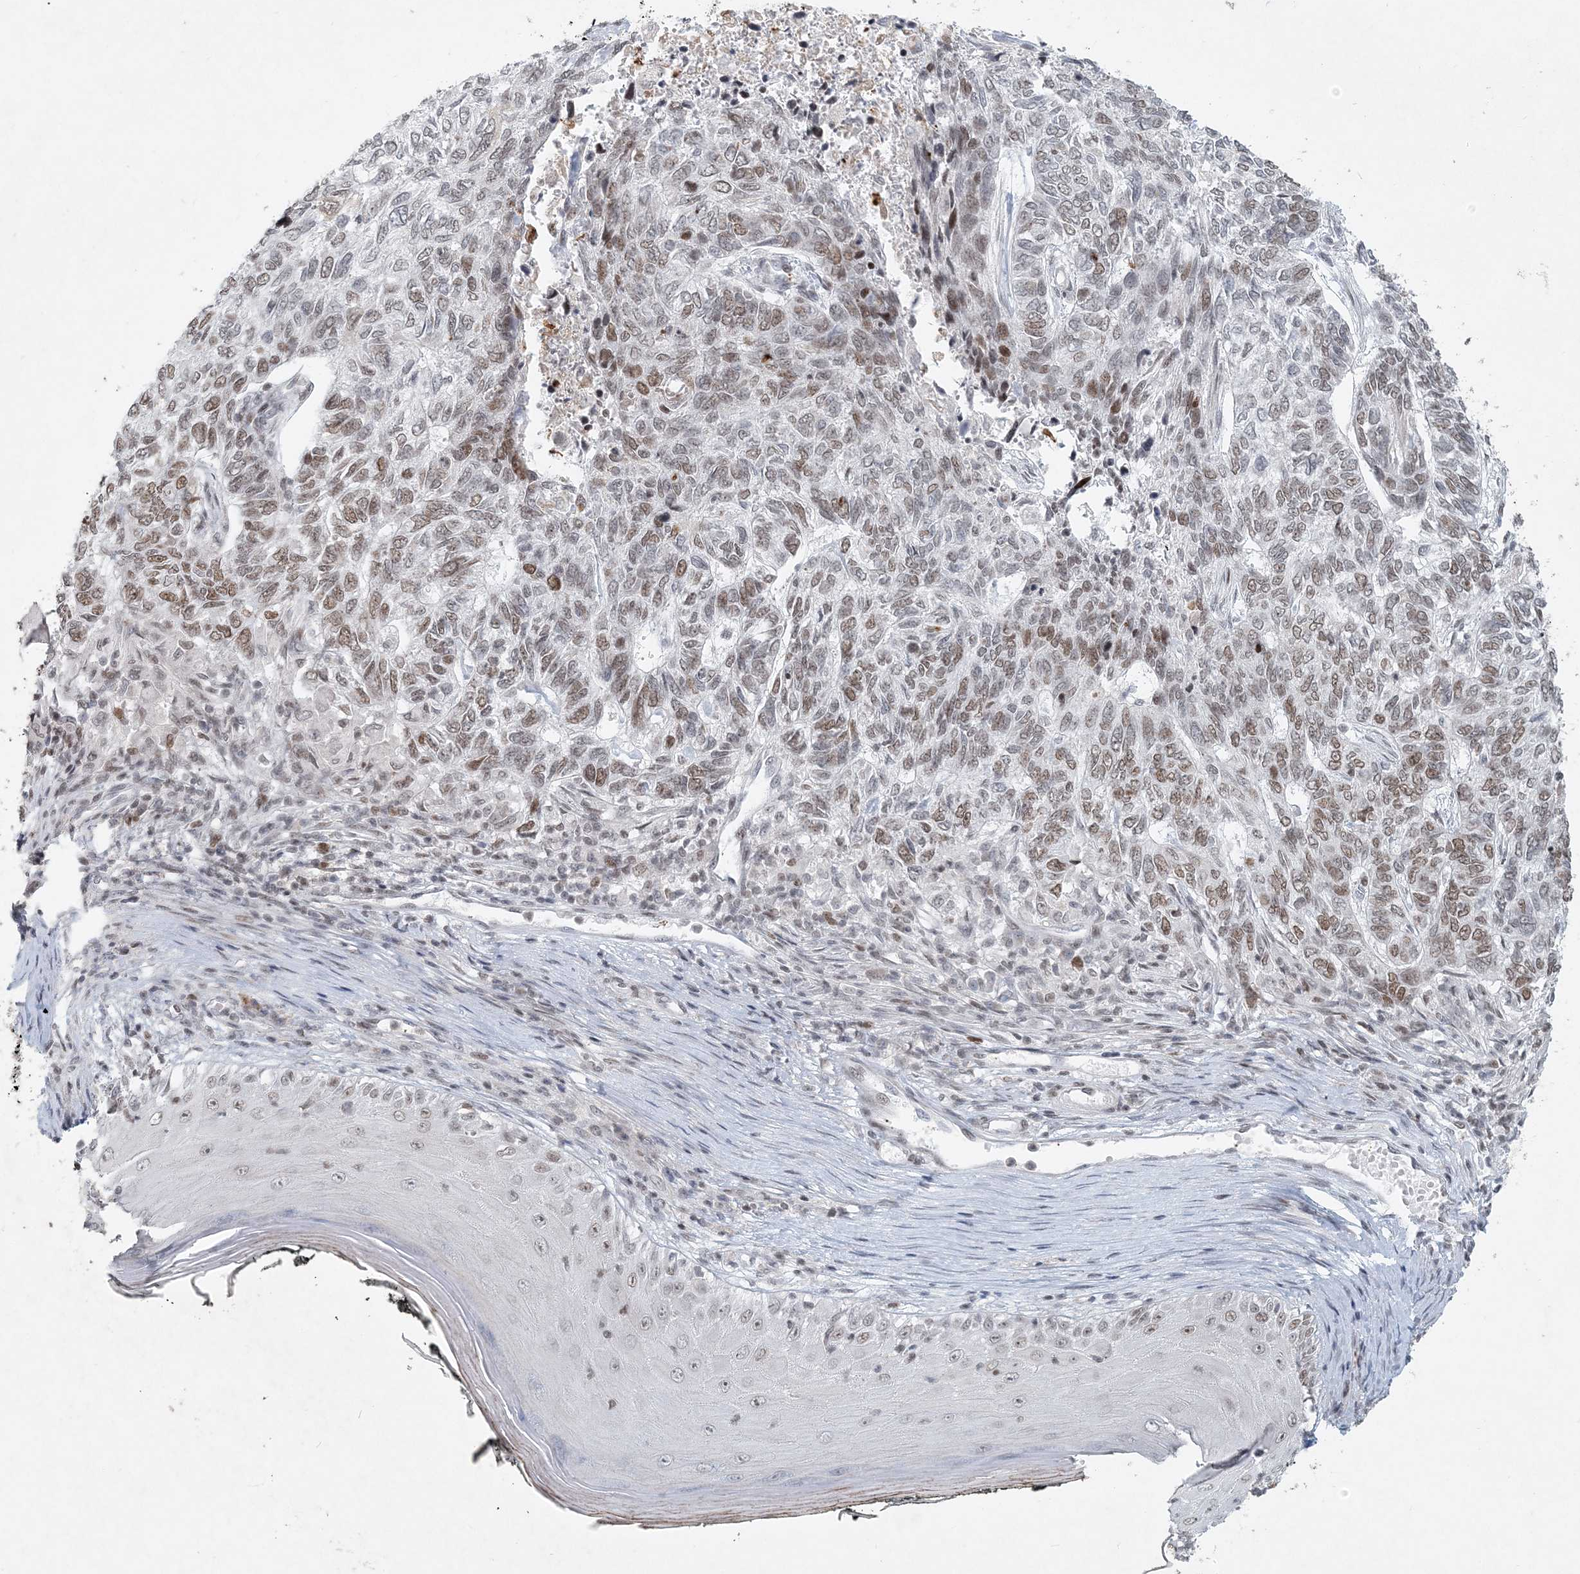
{"staining": {"intensity": "moderate", "quantity": "25%-75%", "location": "nuclear"}, "tissue": "skin cancer", "cell_type": "Tumor cells", "image_type": "cancer", "snomed": [{"axis": "morphology", "description": "Basal cell carcinoma"}, {"axis": "topography", "description": "Skin"}], "caption": "Approximately 25%-75% of tumor cells in skin cancer exhibit moderate nuclear protein staining as visualized by brown immunohistochemical staining.", "gene": "BAZ1B", "patient": {"sex": "female", "age": 65}}